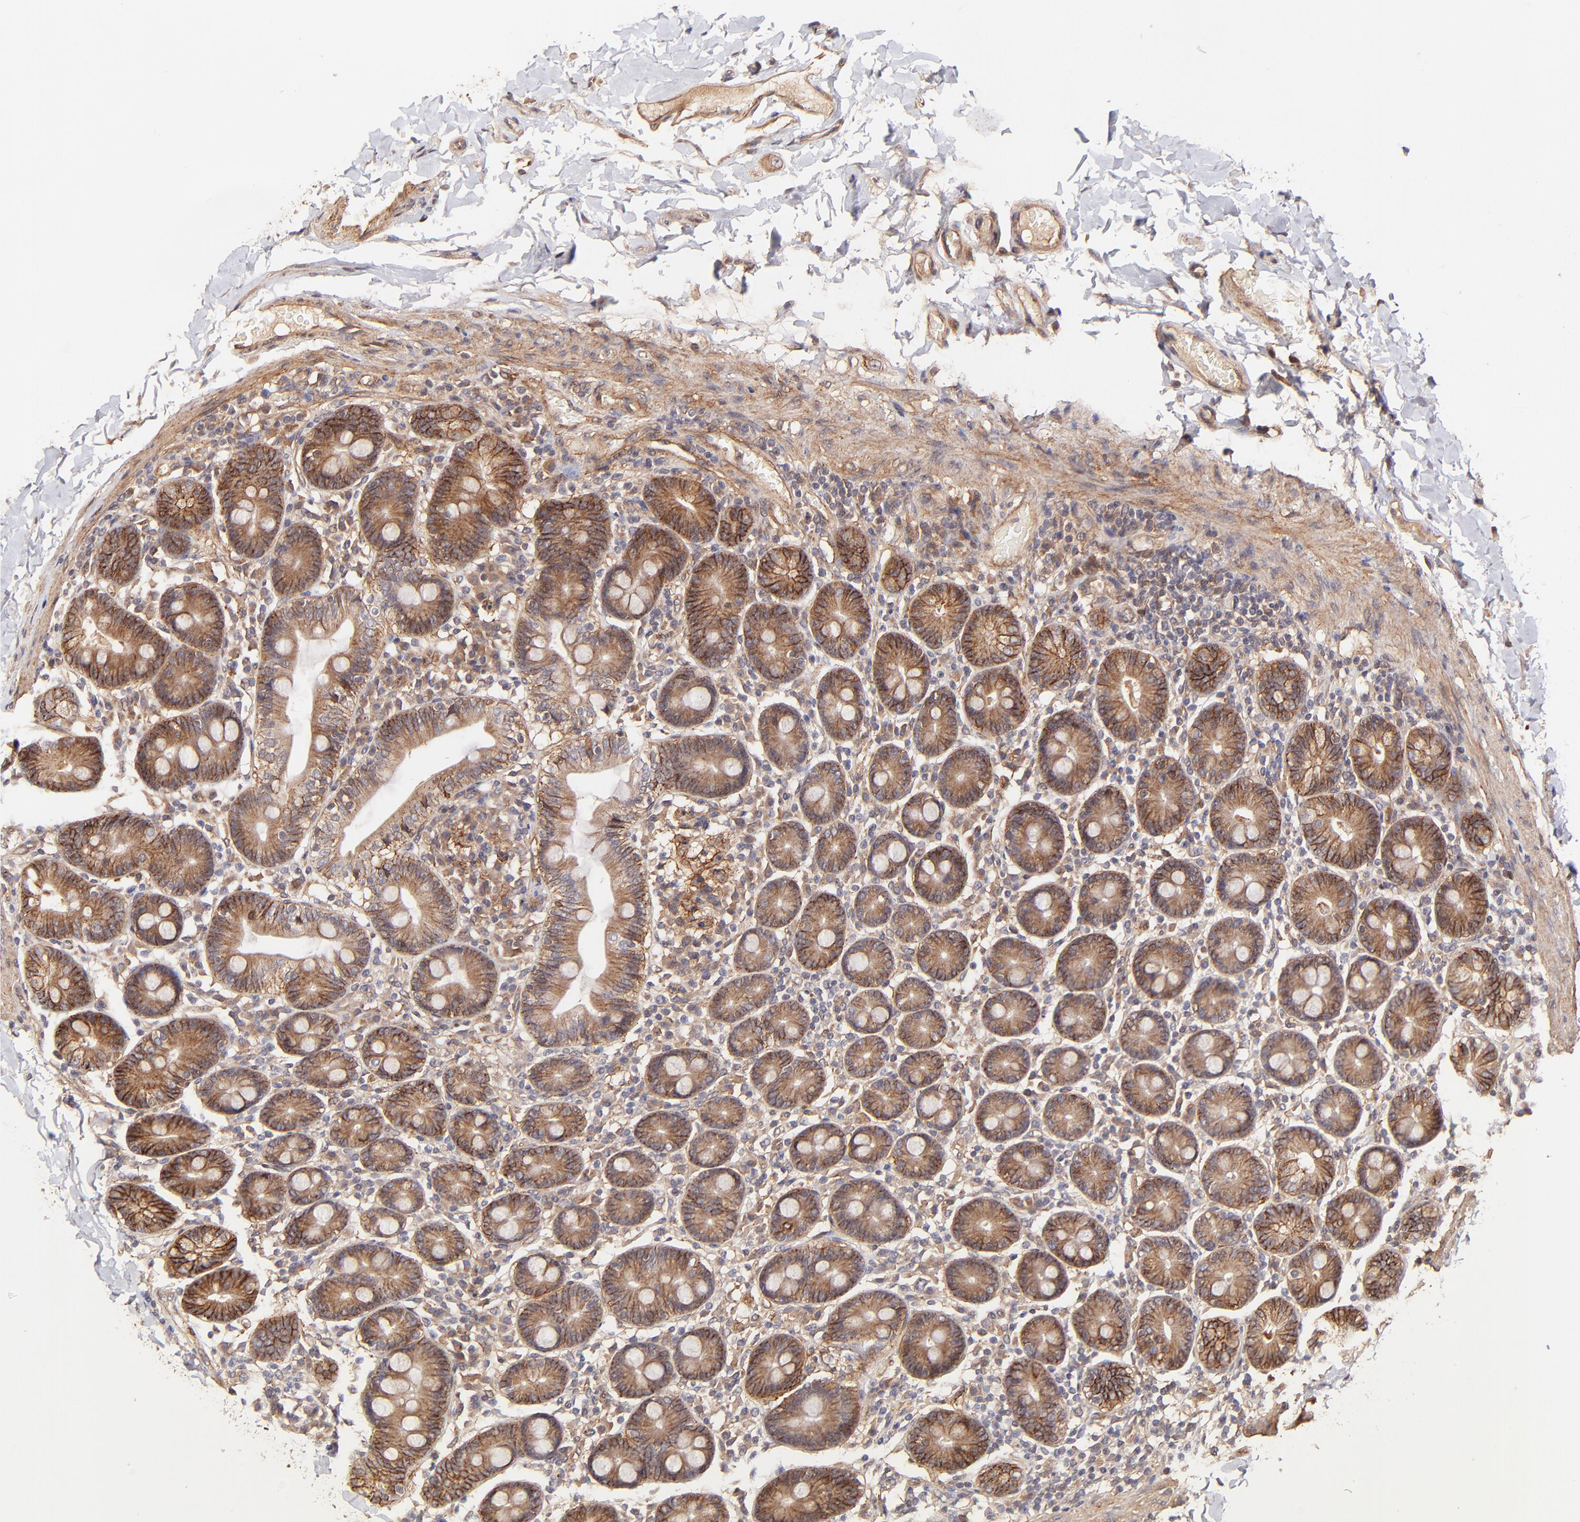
{"staining": {"intensity": "moderate", "quantity": ">75%", "location": "cytoplasmic/membranous"}, "tissue": "duodenum", "cell_type": "Glandular cells", "image_type": "normal", "snomed": [{"axis": "morphology", "description": "Normal tissue, NOS"}, {"axis": "topography", "description": "Duodenum"}], "caption": "Immunohistochemical staining of unremarkable human duodenum displays medium levels of moderate cytoplasmic/membranous staining in approximately >75% of glandular cells. (IHC, brightfield microscopy, high magnification).", "gene": "ITGB1", "patient": {"sex": "male", "age": 66}}